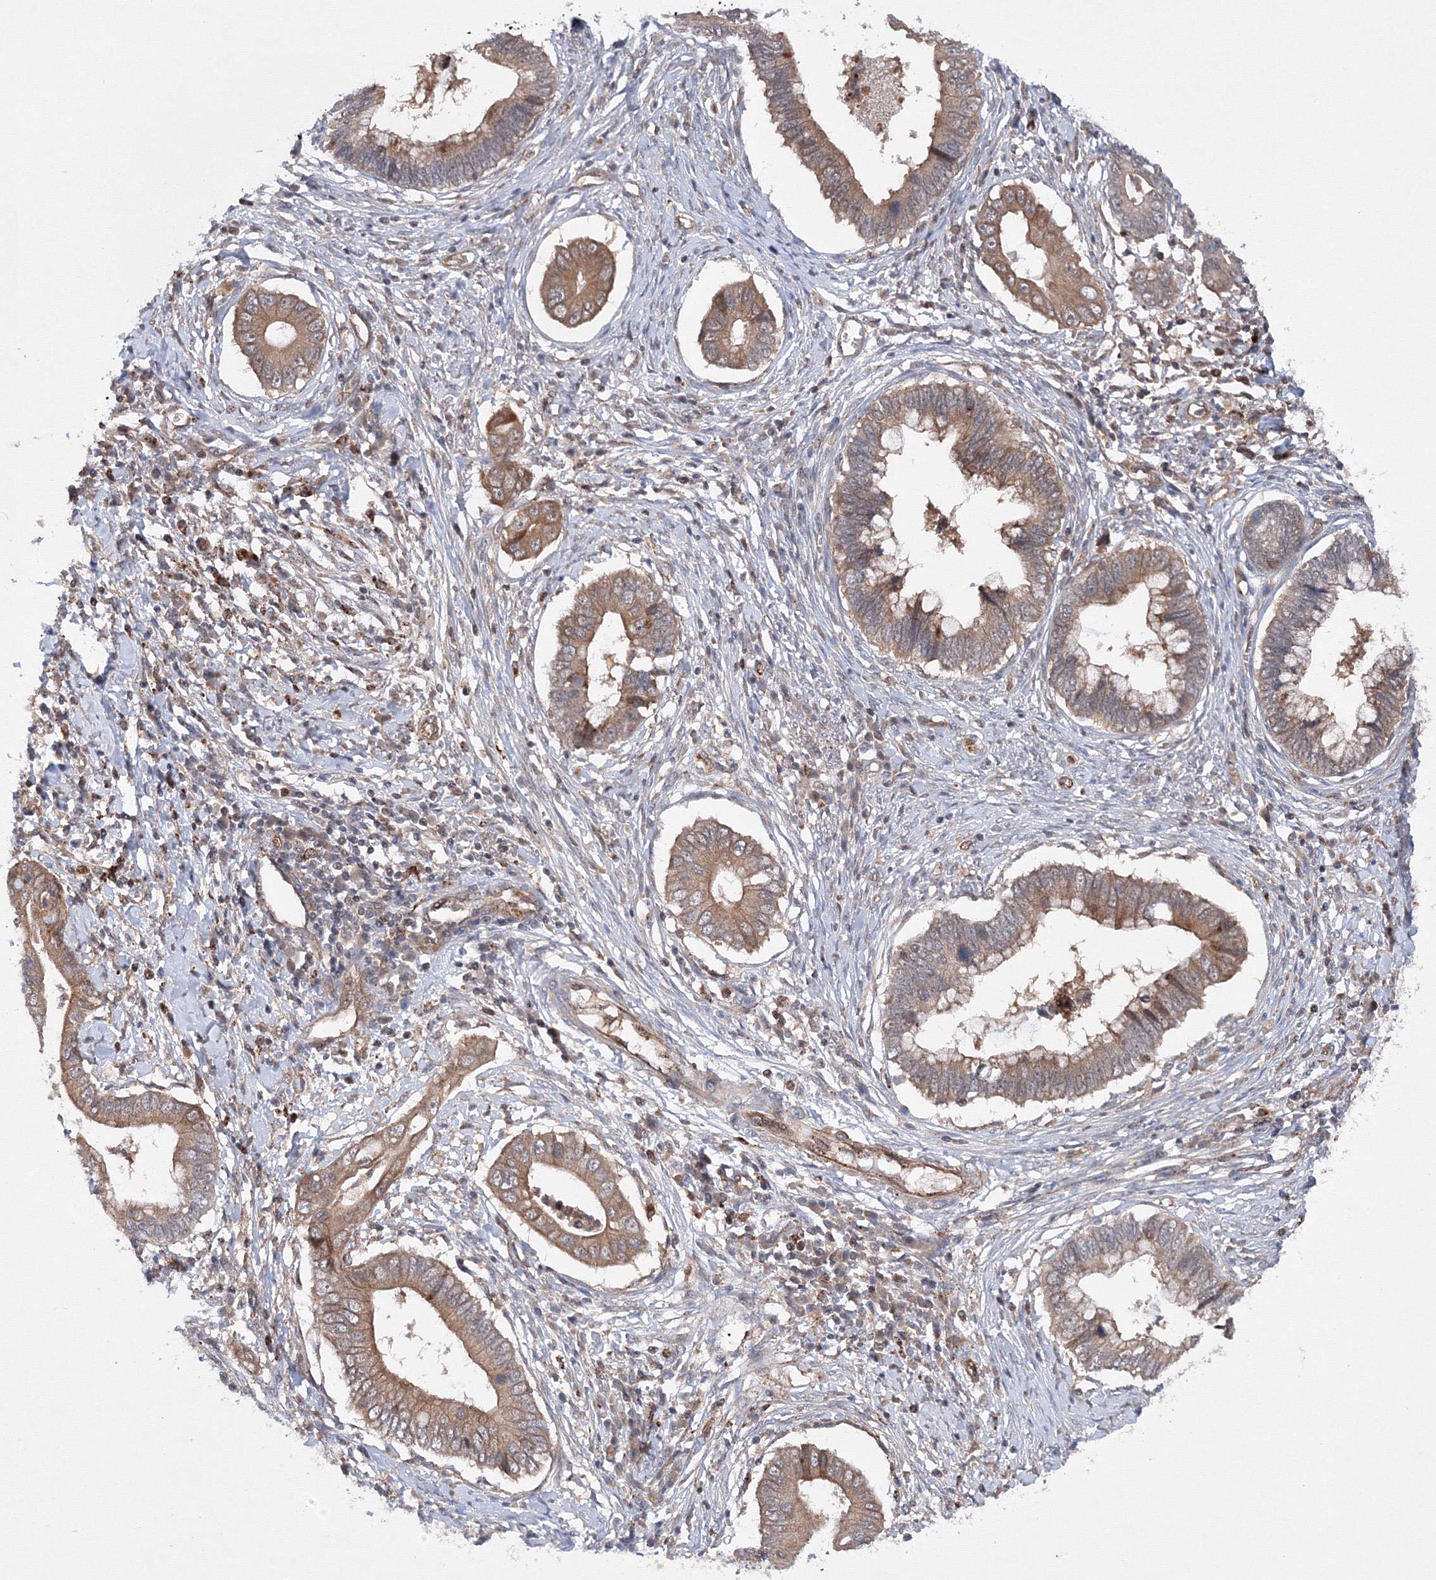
{"staining": {"intensity": "moderate", "quantity": ">75%", "location": "cytoplasmic/membranous"}, "tissue": "cervical cancer", "cell_type": "Tumor cells", "image_type": "cancer", "snomed": [{"axis": "morphology", "description": "Adenocarcinoma, NOS"}, {"axis": "topography", "description": "Cervix"}], "caption": "IHC staining of cervical adenocarcinoma, which reveals medium levels of moderate cytoplasmic/membranous positivity in about >75% of tumor cells indicating moderate cytoplasmic/membranous protein staining. The staining was performed using DAB (brown) for protein detection and nuclei were counterstained in hematoxylin (blue).", "gene": "DCTD", "patient": {"sex": "female", "age": 44}}